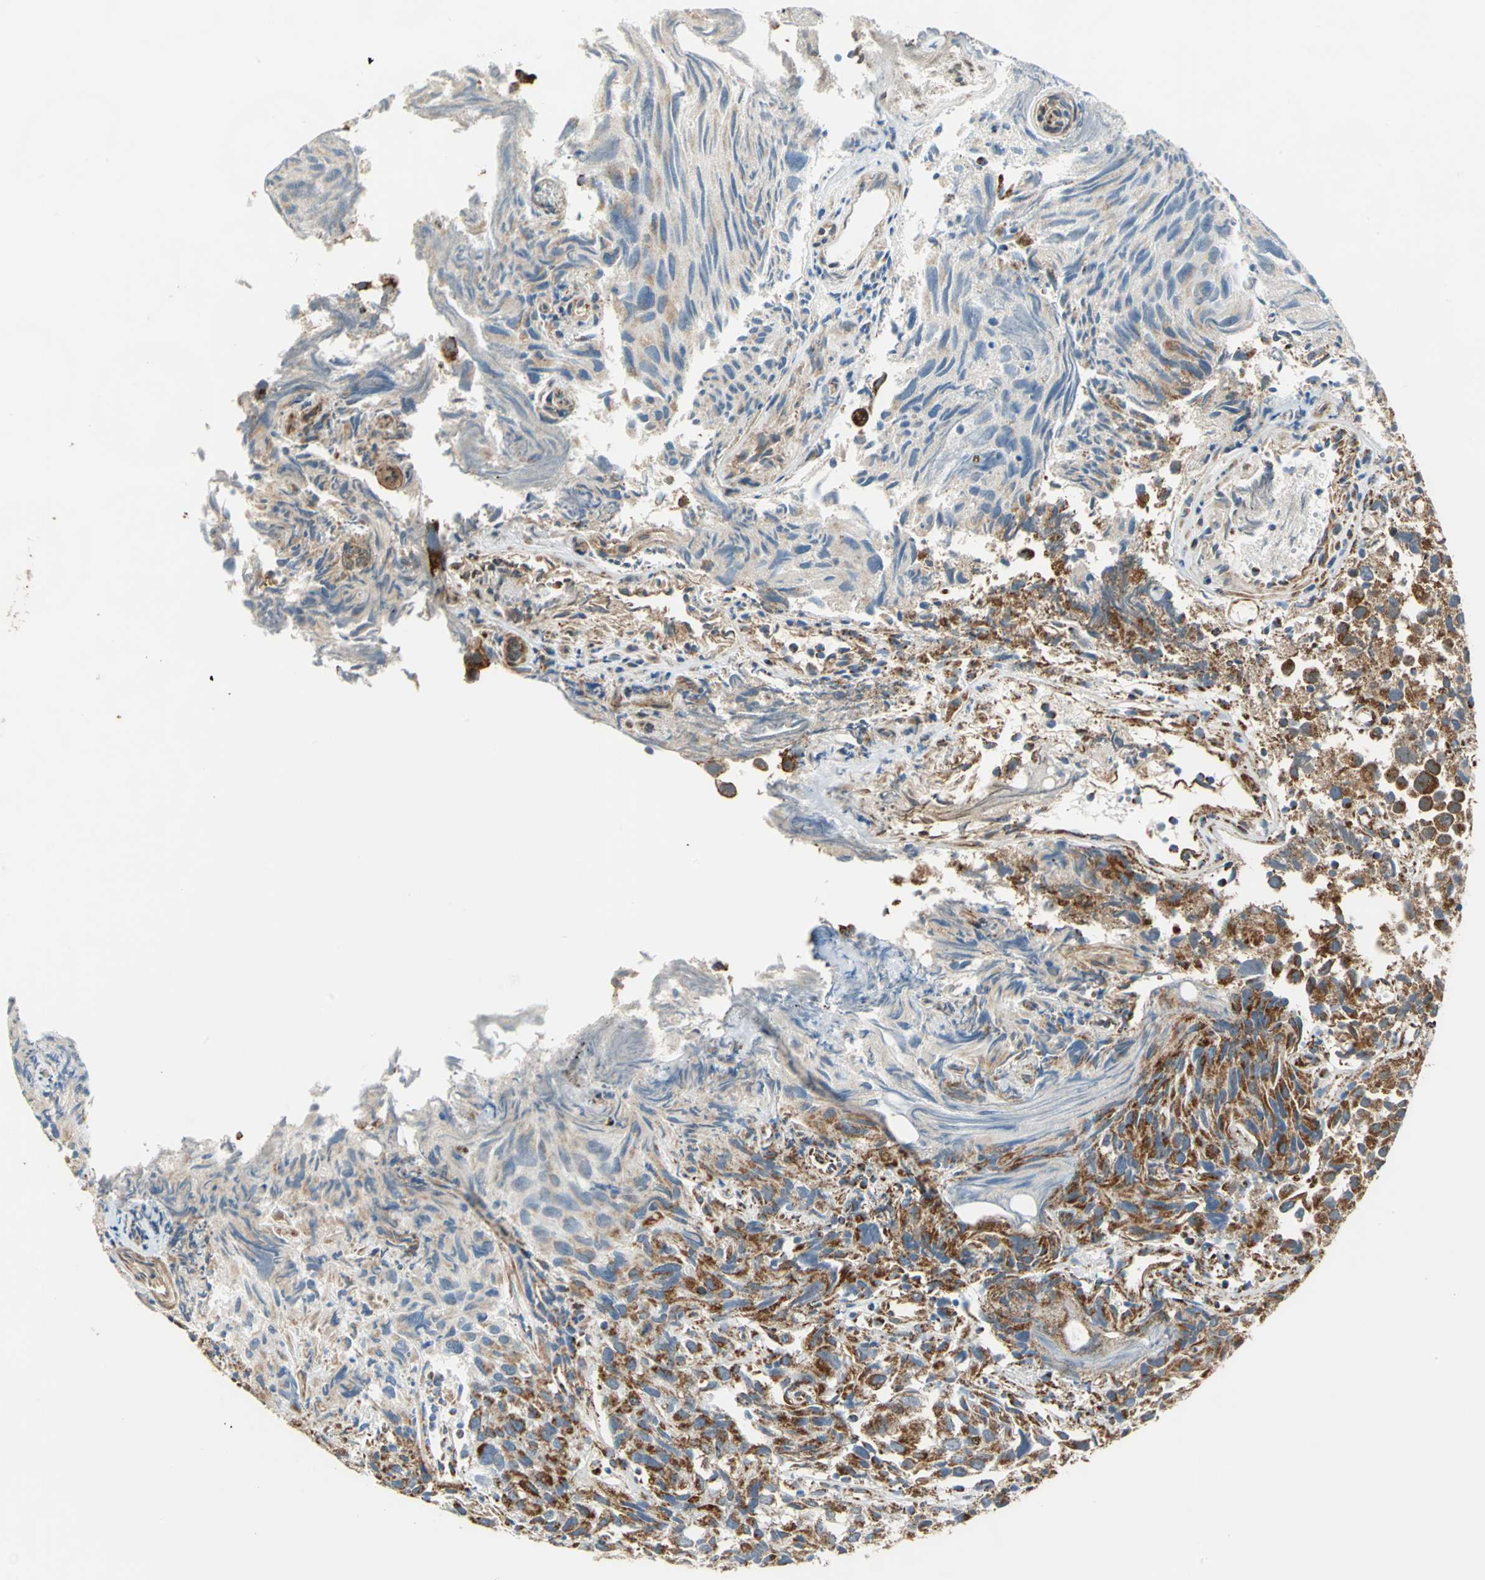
{"staining": {"intensity": "strong", "quantity": ">75%", "location": "cytoplasmic/membranous"}, "tissue": "urothelial cancer", "cell_type": "Tumor cells", "image_type": "cancer", "snomed": [{"axis": "morphology", "description": "Urothelial carcinoma, High grade"}, {"axis": "topography", "description": "Urinary bladder"}], "caption": "Protein expression analysis of human urothelial cancer reveals strong cytoplasmic/membranous staining in about >75% of tumor cells.", "gene": "MRPS22", "patient": {"sex": "female", "age": 75}}